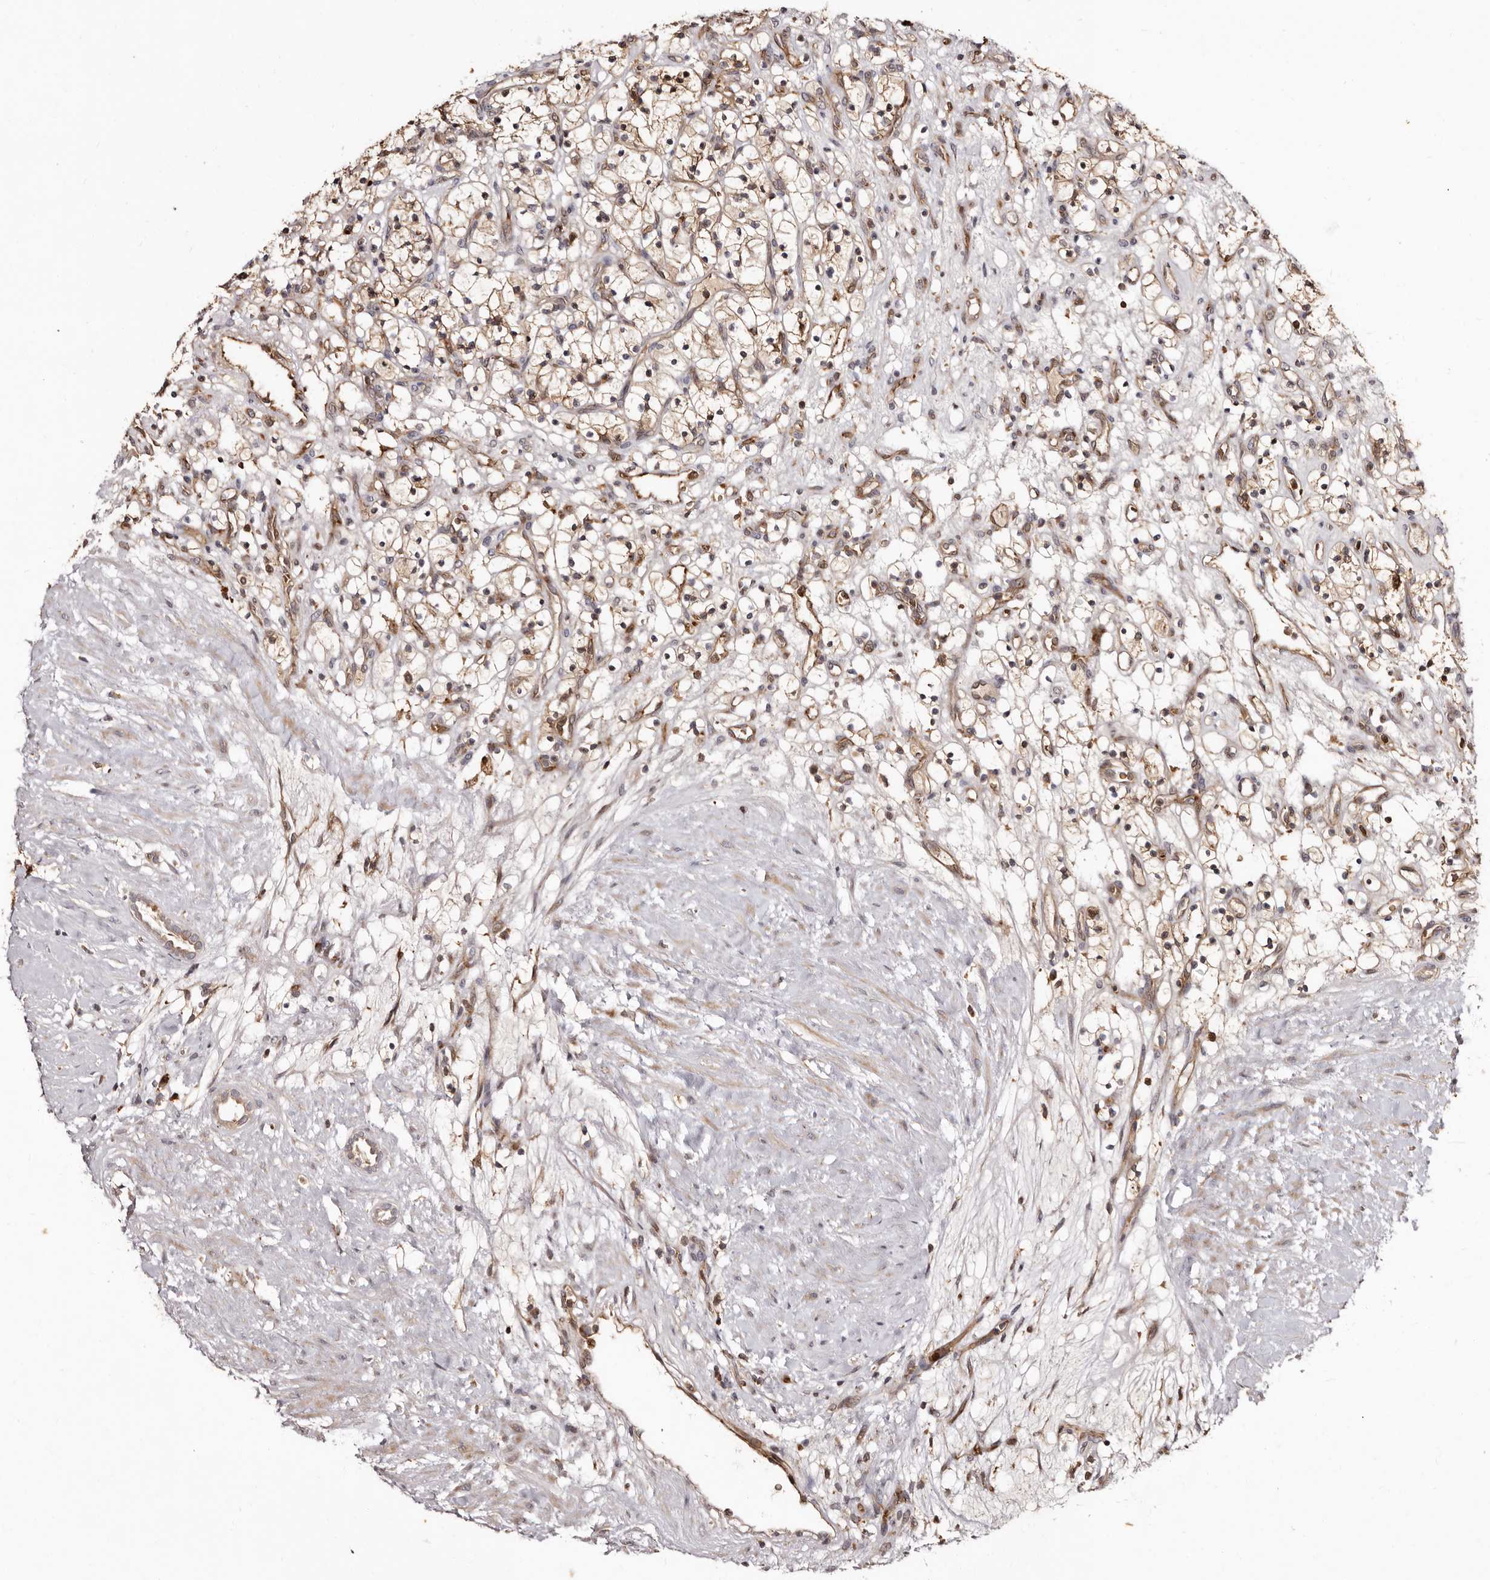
{"staining": {"intensity": "moderate", "quantity": ">75%", "location": "cytoplasmic/membranous"}, "tissue": "renal cancer", "cell_type": "Tumor cells", "image_type": "cancer", "snomed": [{"axis": "morphology", "description": "Adenocarcinoma, NOS"}, {"axis": "topography", "description": "Kidney"}], "caption": "Protein expression analysis of adenocarcinoma (renal) demonstrates moderate cytoplasmic/membranous staining in about >75% of tumor cells. The staining was performed using DAB, with brown indicating positive protein expression. Nuclei are stained blue with hematoxylin.", "gene": "BAX", "patient": {"sex": "female", "age": 57}}